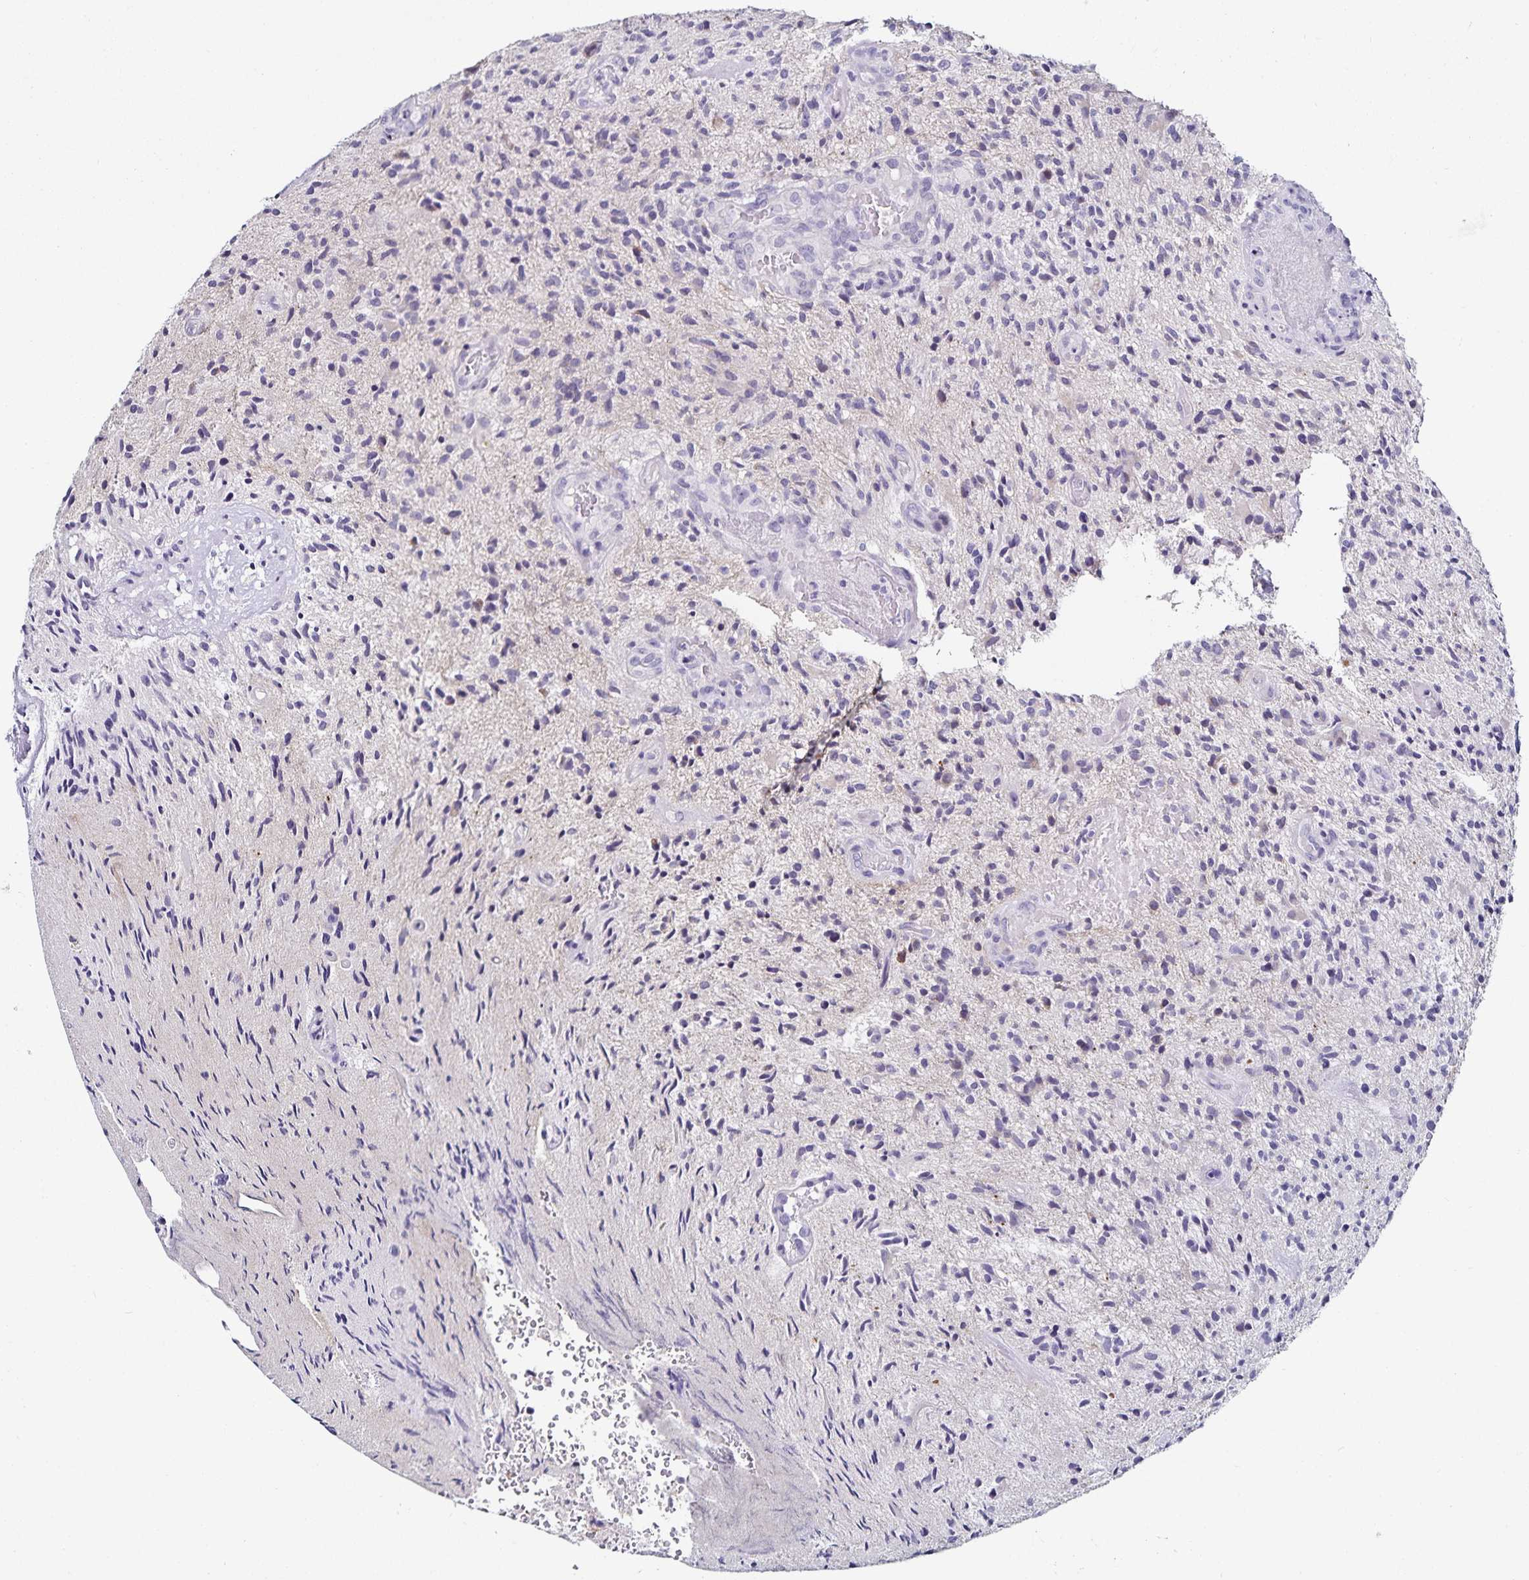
{"staining": {"intensity": "negative", "quantity": "none", "location": "none"}, "tissue": "glioma", "cell_type": "Tumor cells", "image_type": "cancer", "snomed": [{"axis": "morphology", "description": "Glioma, malignant, High grade"}, {"axis": "topography", "description": "Brain"}], "caption": "Malignant high-grade glioma was stained to show a protein in brown. There is no significant staining in tumor cells. (DAB immunohistochemistry, high magnification).", "gene": "TSPAN7", "patient": {"sex": "male", "age": 55}}